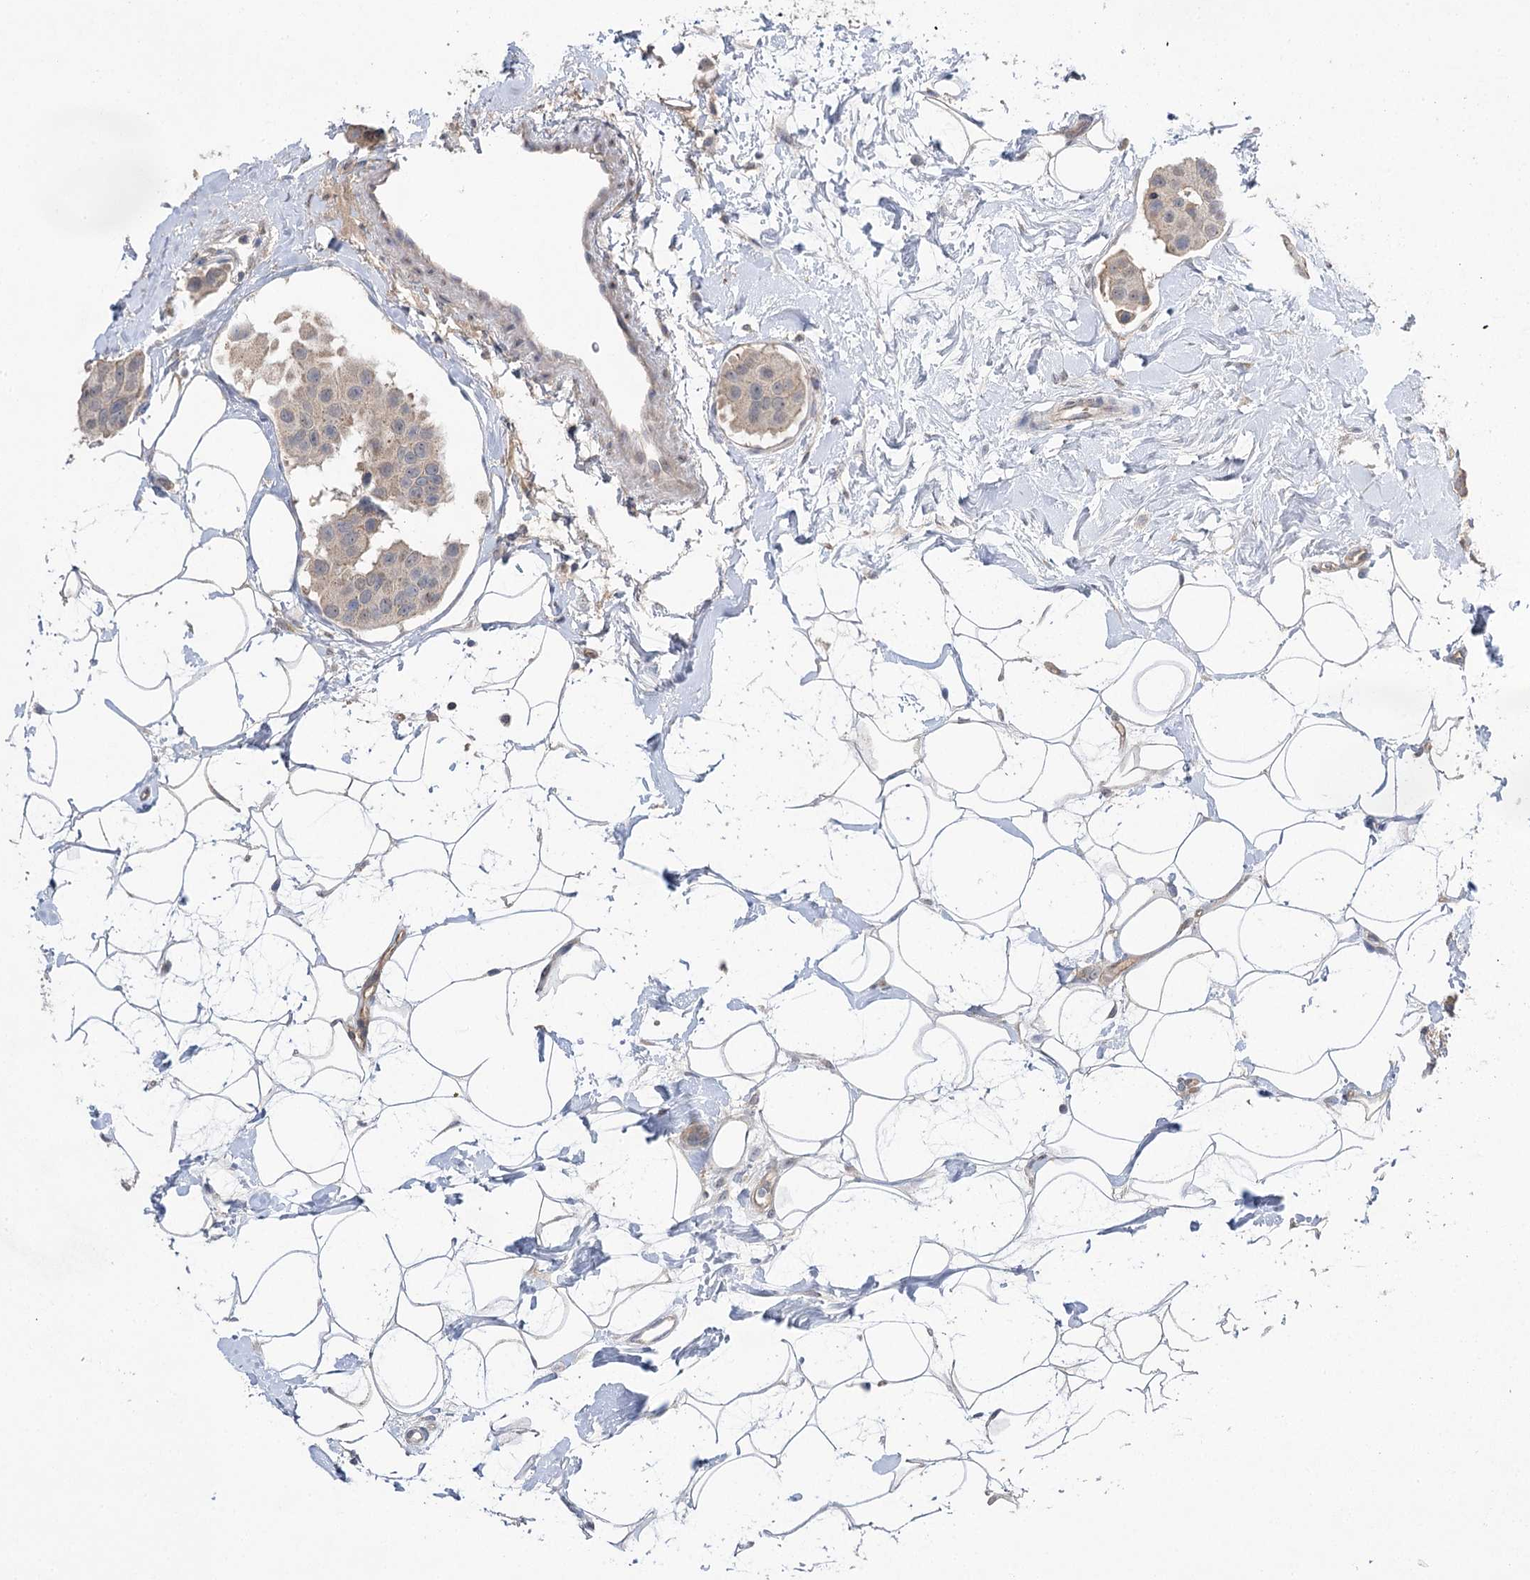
{"staining": {"intensity": "weak", "quantity": "<25%", "location": "cytoplasmic/membranous"}, "tissue": "breast cancer", "cell_type": "Tumor cells", "image_type": "cancer", "snomed": [{"axis": "morphology", "description": "Normal tissue, NOS"}, {"axis": "morphology", "description": "Duct carcinoma"}, {"axis": "topography", "description": "Breast"}], "caption": "Tumor cells are negative for protein expression in human breast cancer. (Immunohistochemistry, brightfield microscopy, high magnification).", "gene": "AURKC", "patient": {"sex": "female", "age": 39}}